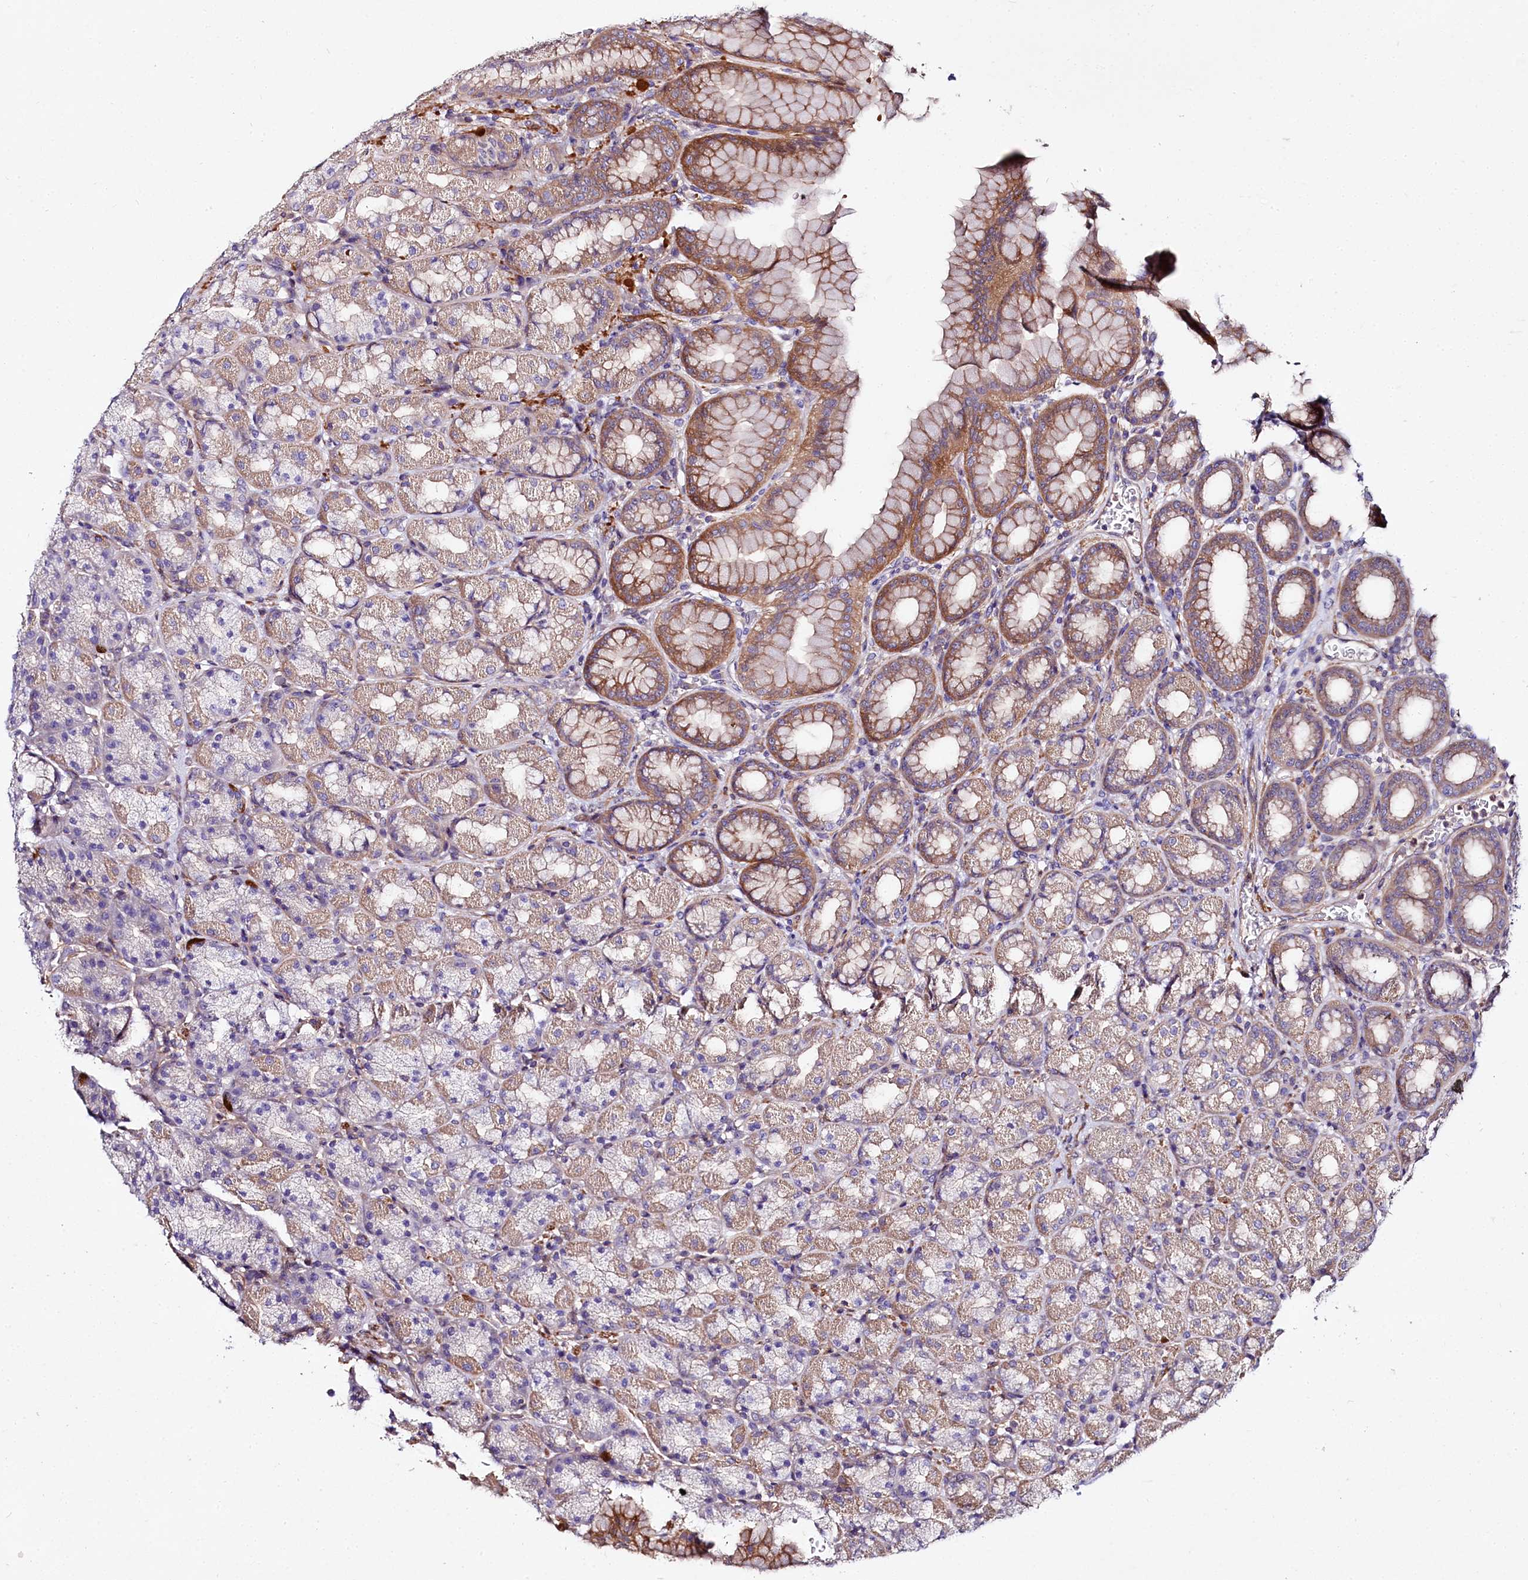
{"staining": {"intensity": "moderate", "quantity": "25%-75%", "location": "cytoplasmic/membranous"}, "tissue": "stomach", "cell_type": "Glandular cells", "image_type": "normal", "snomed": [{"axis": "morphology", "description": "Normal tissue, NOS"}, {"axis": "topography", "description": "Stomach, upper"}], "caption": "A brown stain labels moderate cytoplasmic/membranous staining of a protein in glandular cells of unremarkable human stomach. The staining was performed using DAB to visualize the protein expression in brown, while the nuclei were stained in blue with hematoxylin (Magnification: 20x).", "gene": "FCHSD2", "patient": {"sex": "male", "age": 68}}